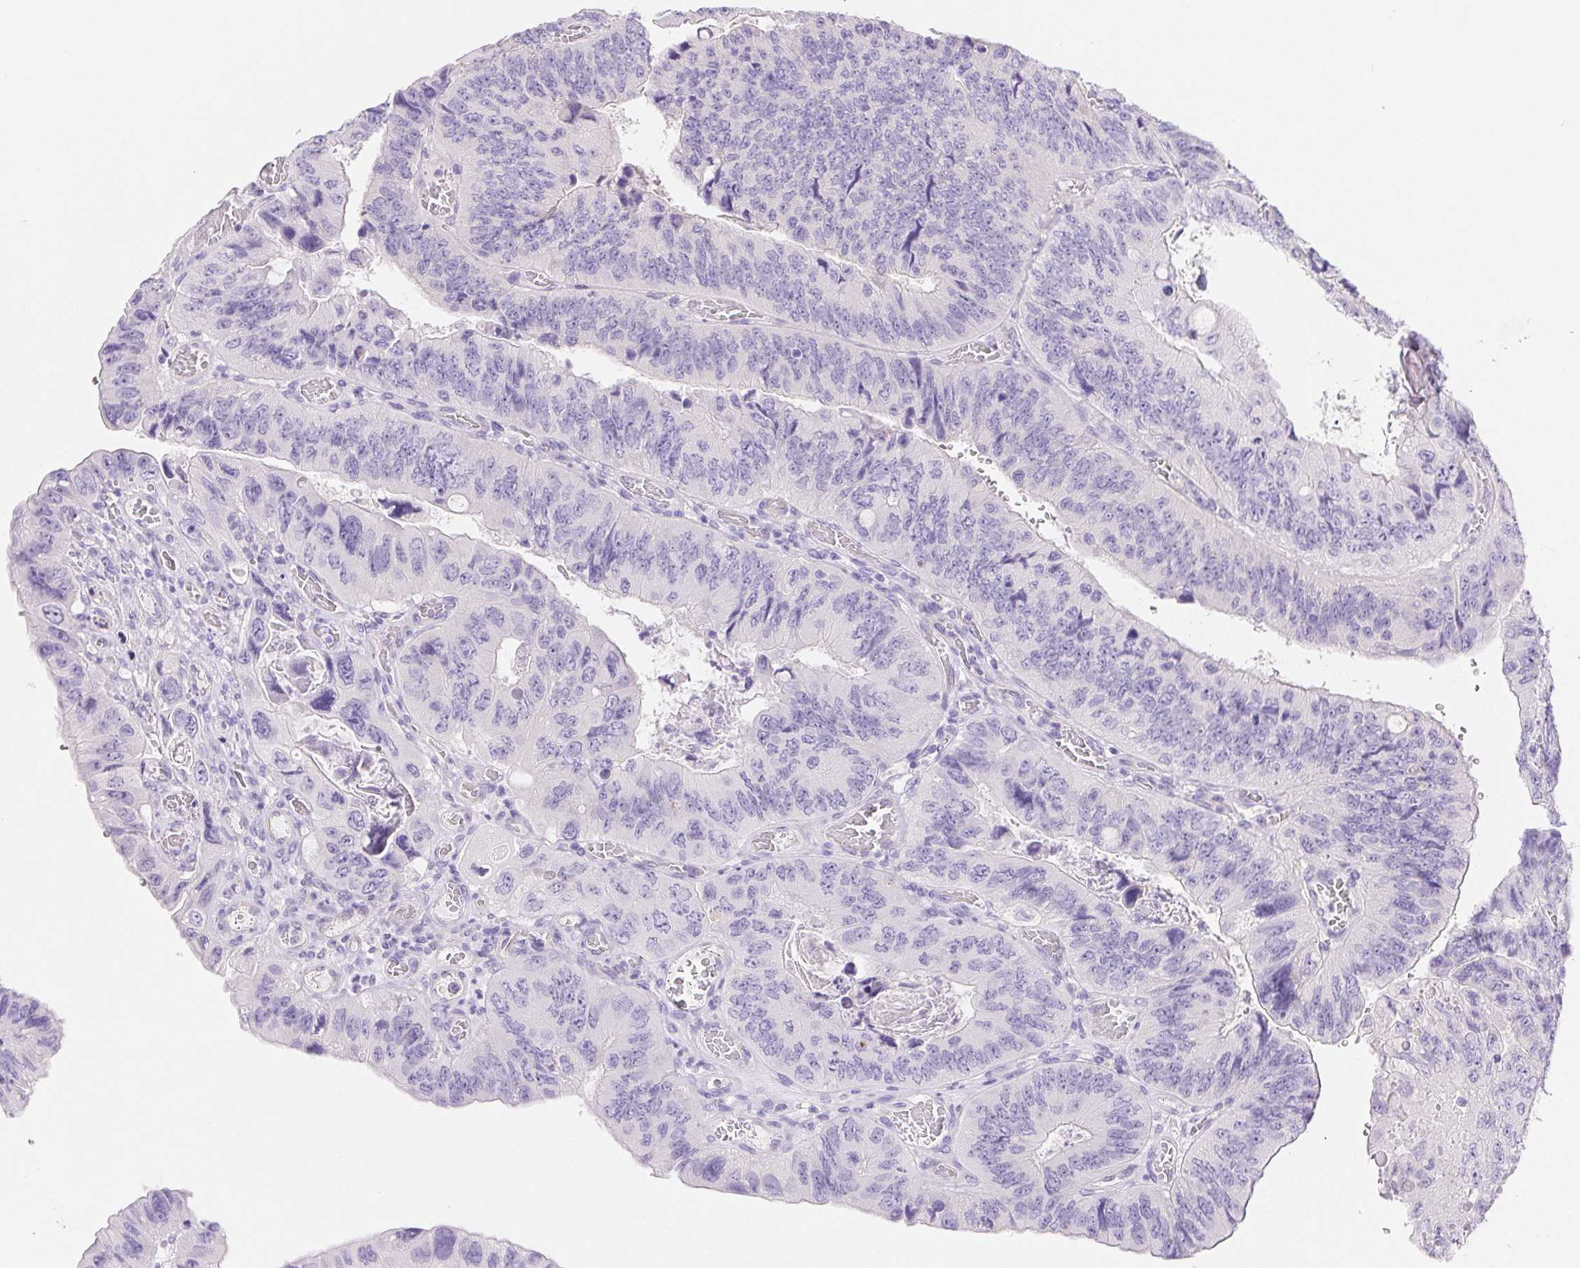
{"staining": {"intensity": "negative", "quantity": "none", "location": "none"}, "tissue": "colorectal cancer", "cell_type": "Tumor cells", "image_type": "cancer", "snomed": [{"axis": "morphology", "description": "Adenocarcinoma, NOS"}, {"axis": "topography", "description": "Colon"}], "caption": "Protein analysis of adenocarcinoma (colorectal) shows no significant expression in tumor cells.", "gene": "PNLIP", "patient": {"sex": "female", "age": 84}}